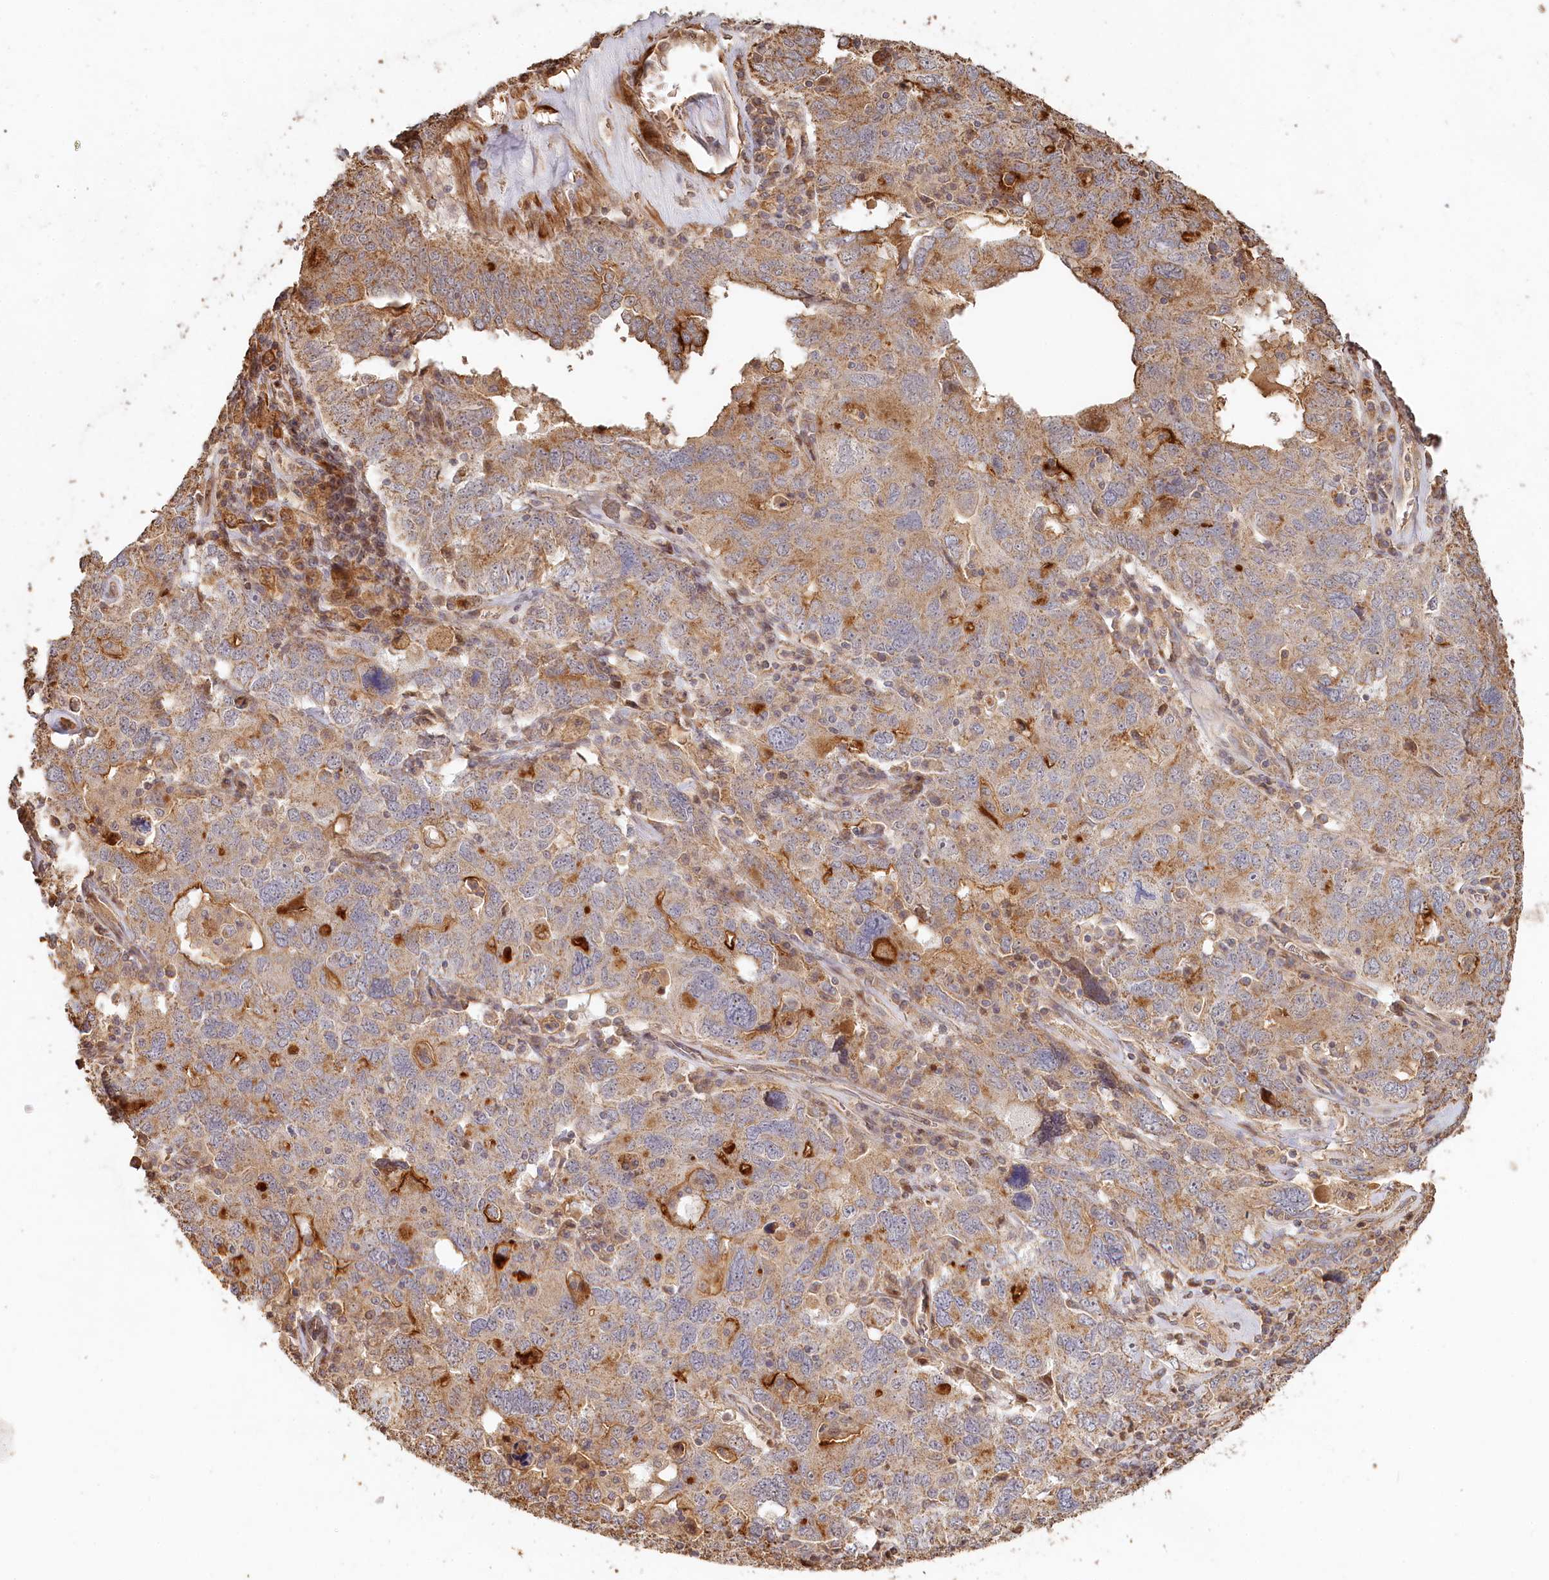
{"staining": {"intensity": "strong", "quantity": "<25%", "location": "cytoplasmic/membranous"}, "tissue": "ovarian cancer", "cell_type": "Tumor cells", "image_type": "cancer", "snomed": [{"axis": "morphology", "description": "Carcinoma, endometroid"}, {"axis": "topography", "description": "Ovary"}], "caption": "Human ovarian endometroid carcinoma stained with a protein marker displays strong staining in tumor cells.", "gene": "HAL", "patient": {"sex": "female", "age": 62}}